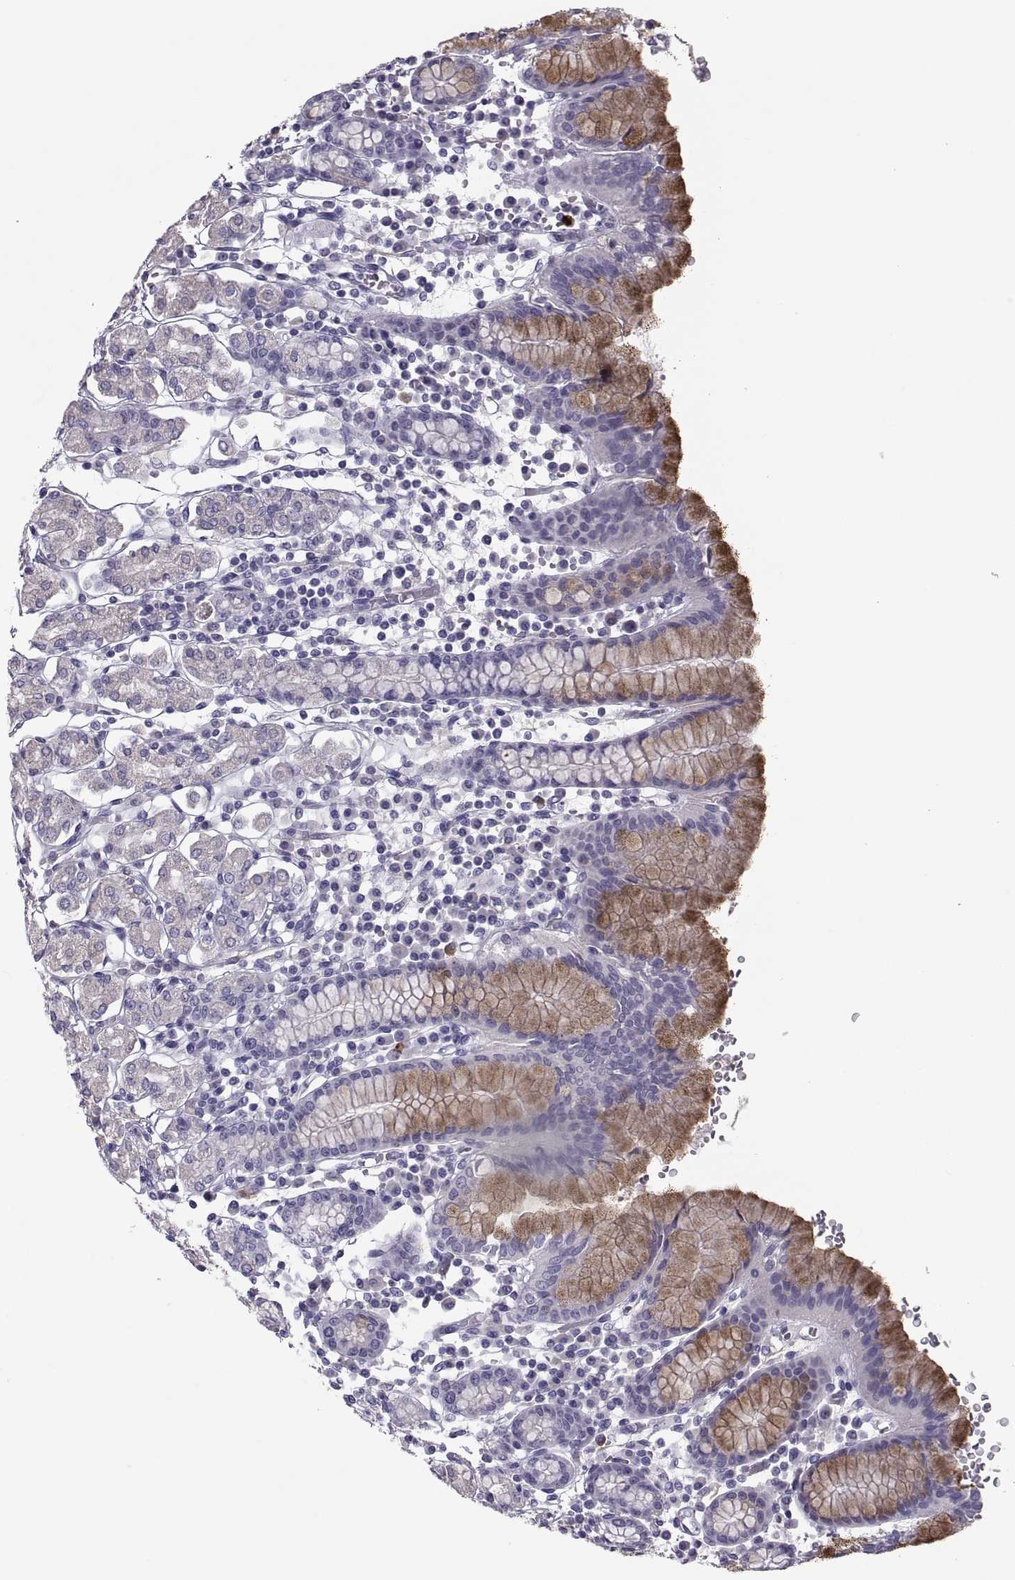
{"staining": {"intensity": "strong", "quantity": "<25%", "location": "cytoplasmic/membranous"}, "tissue": "stomach", "cell_type": "Glandular cells", "image_type": "normal", "snomed": [{"axis": "morphology", "description": "Normal tissue, NOS"}, {"axis": "topography", "description": "Stomach, upper"}, {"axis": "topography", "description": "Stomach"}], "caption": "IHC (DAB) staining of normal human stomach displays strong cytoplasmic/membranous protein positivity in about <25% of glandular cells. The staining is performed using DAB (3,3'-diaminobenzidine) brown chromogen to label protein expression. The nuclei are counter-stained blue using hematoxylin.", "gene": "IGSF1", "patient": {"sex": "male", "age": 62}}